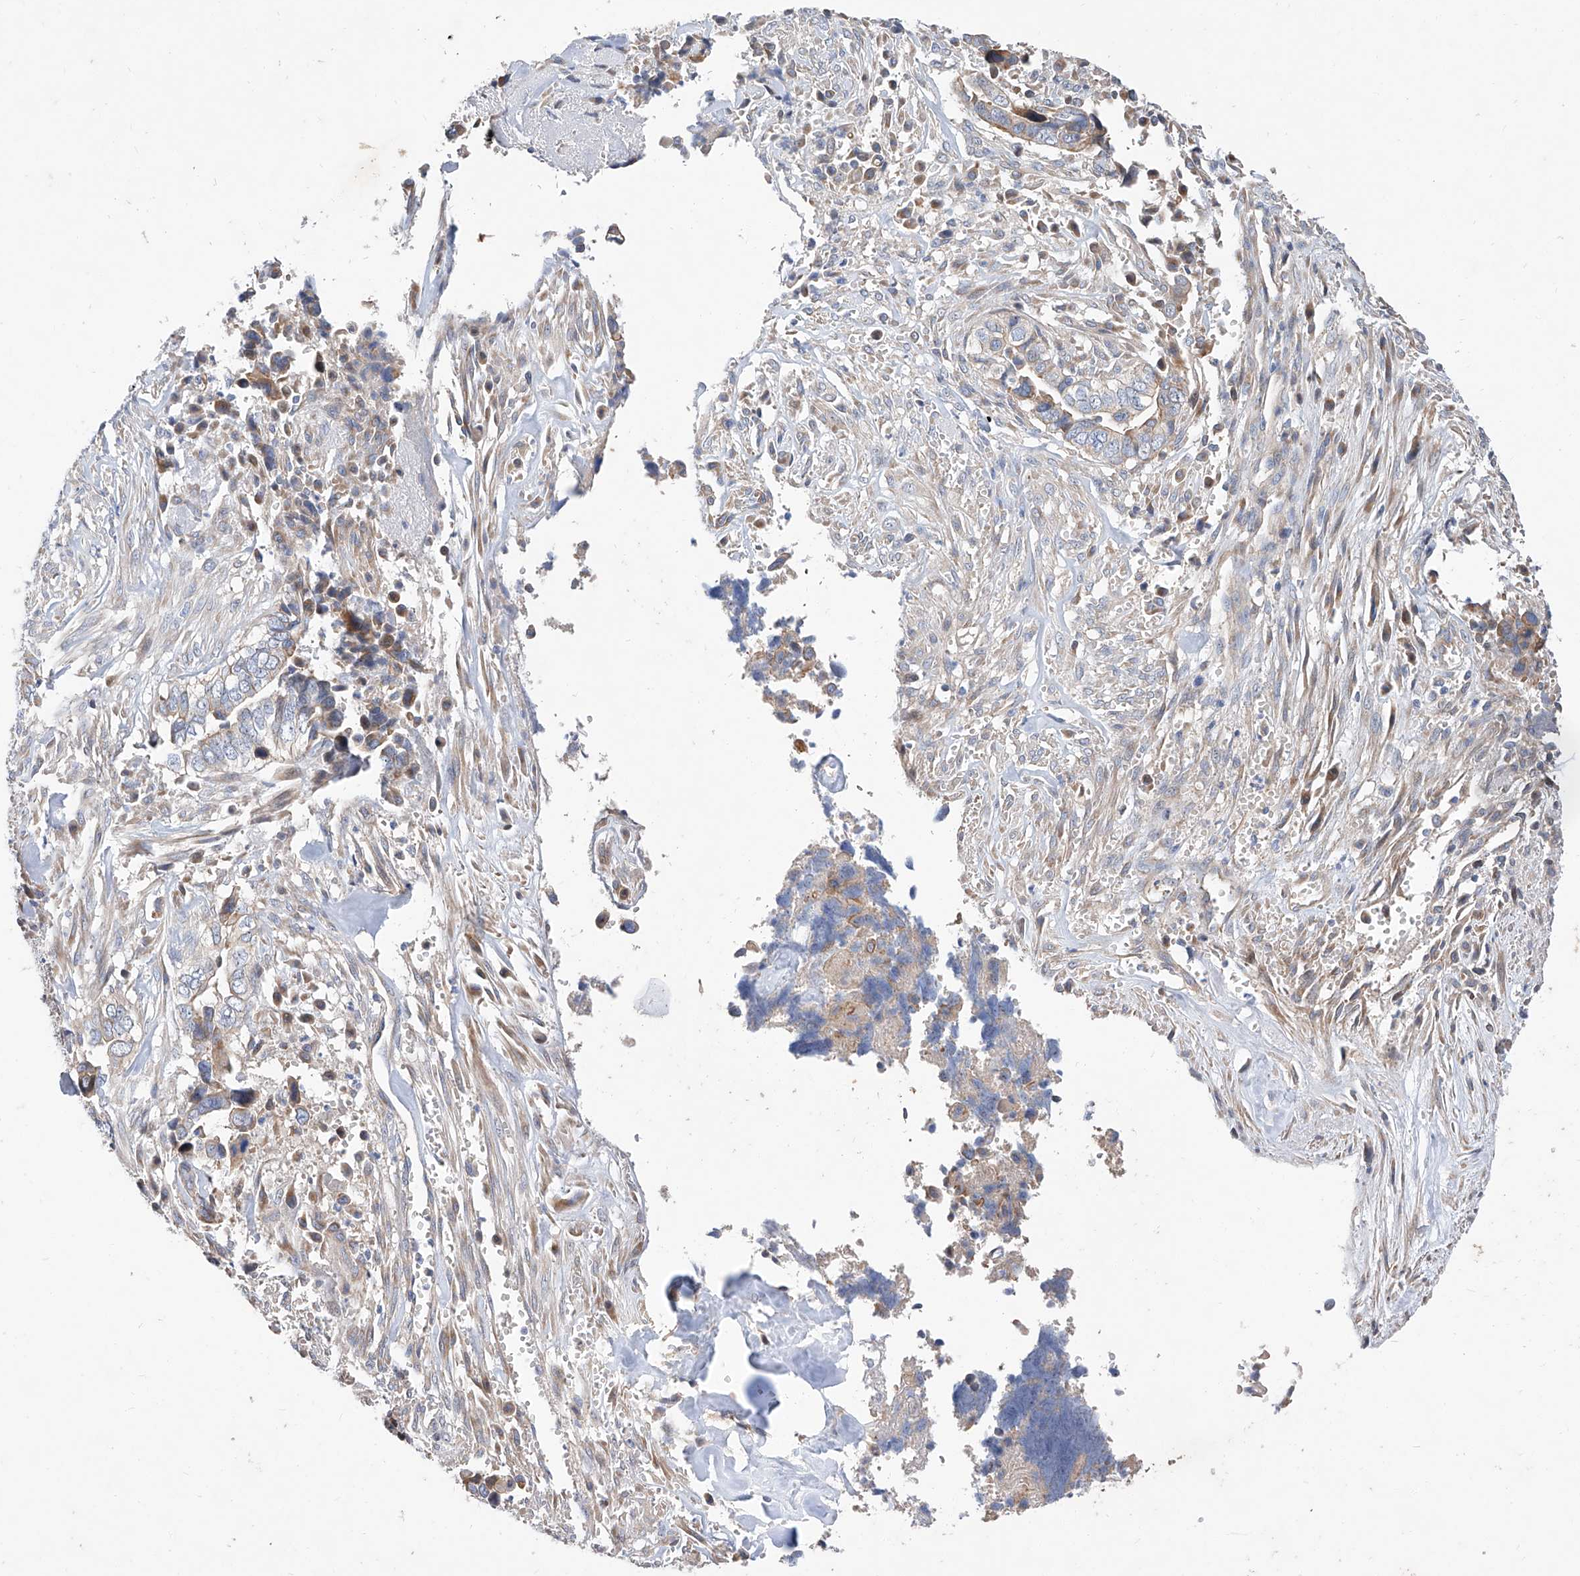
{"staining": {"intensity": "weak", "quantity": "<25%", "location": "cytoplasmic/membranous"}, "tissue": "liver cancer", "cell_type": "Tumor cells", "image_type": "cancer", "snomed": [{"axis": "morphology", "description": "Cholangiocarcinoma"}, {"axis": "topography", "description": "Liver"}], "caption": "Tumor cells are negative for brown protein staining in liver cancer.", "gene": "DIRAS3", "patient": {"sex": "female", "age": 79}}